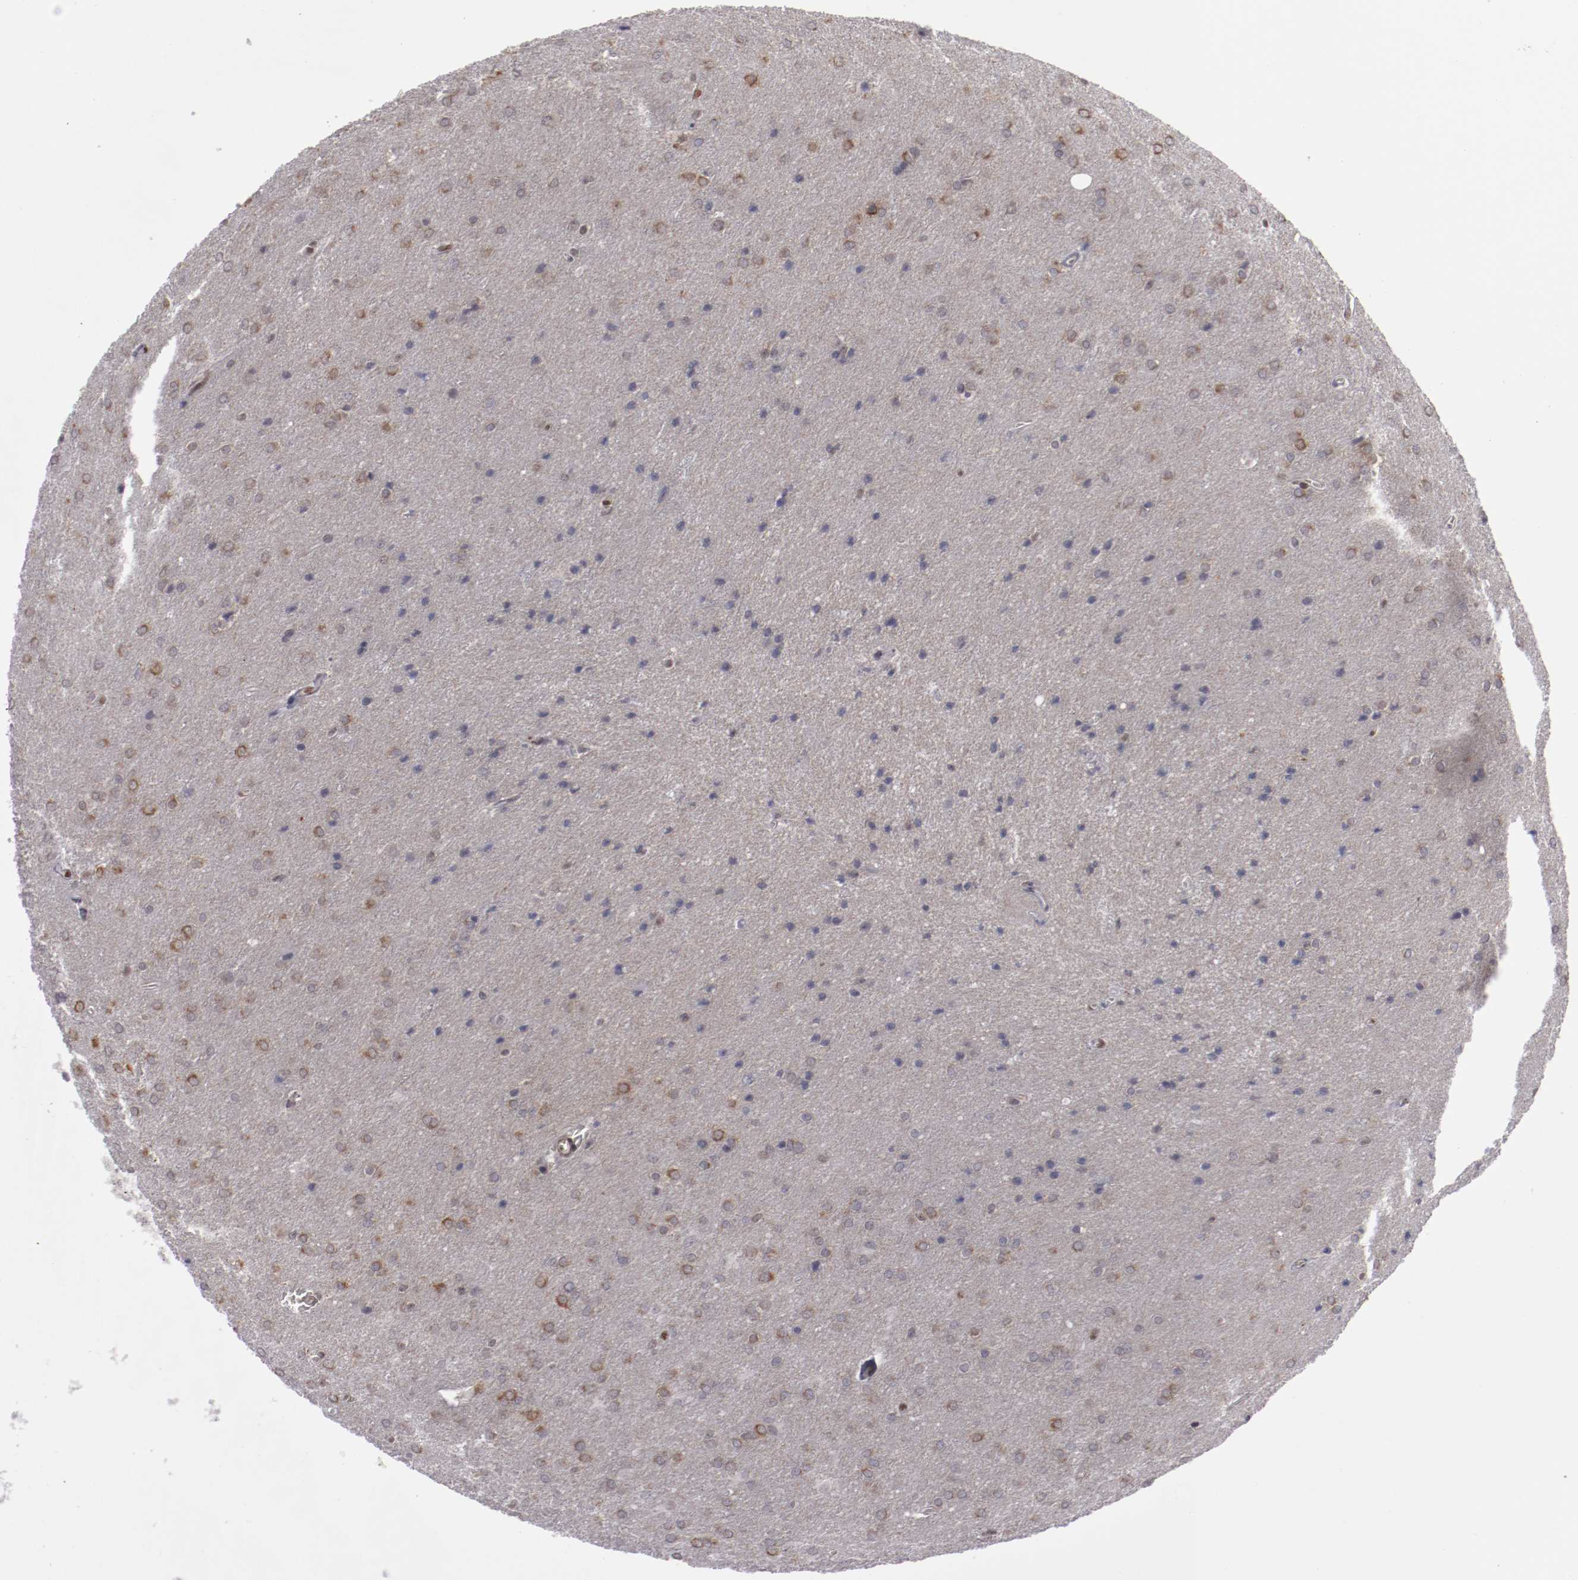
{"staining": {"intensity": "weak", "quantity": "25%-75%", "location": "cytoplasmic/membranous"}, "tissue": "glioma", "cell_type": "Tumor cells", "image_type": "cancer", "snomed": [{"axis": "morphology", "description": "Glioma, malignant, Low grade"}, {"axis": "topography", "description": "Brain"}], "caption": "Immunohistochemistry image of malignant glioma (low-grade) stained for a protein (brown), which displays low levels of weak cytoplasmic/membranous expression in about 25%-75% of tumor cells.", "gene": "LEF1", "patient": {"sex": "female", "age": 32}}